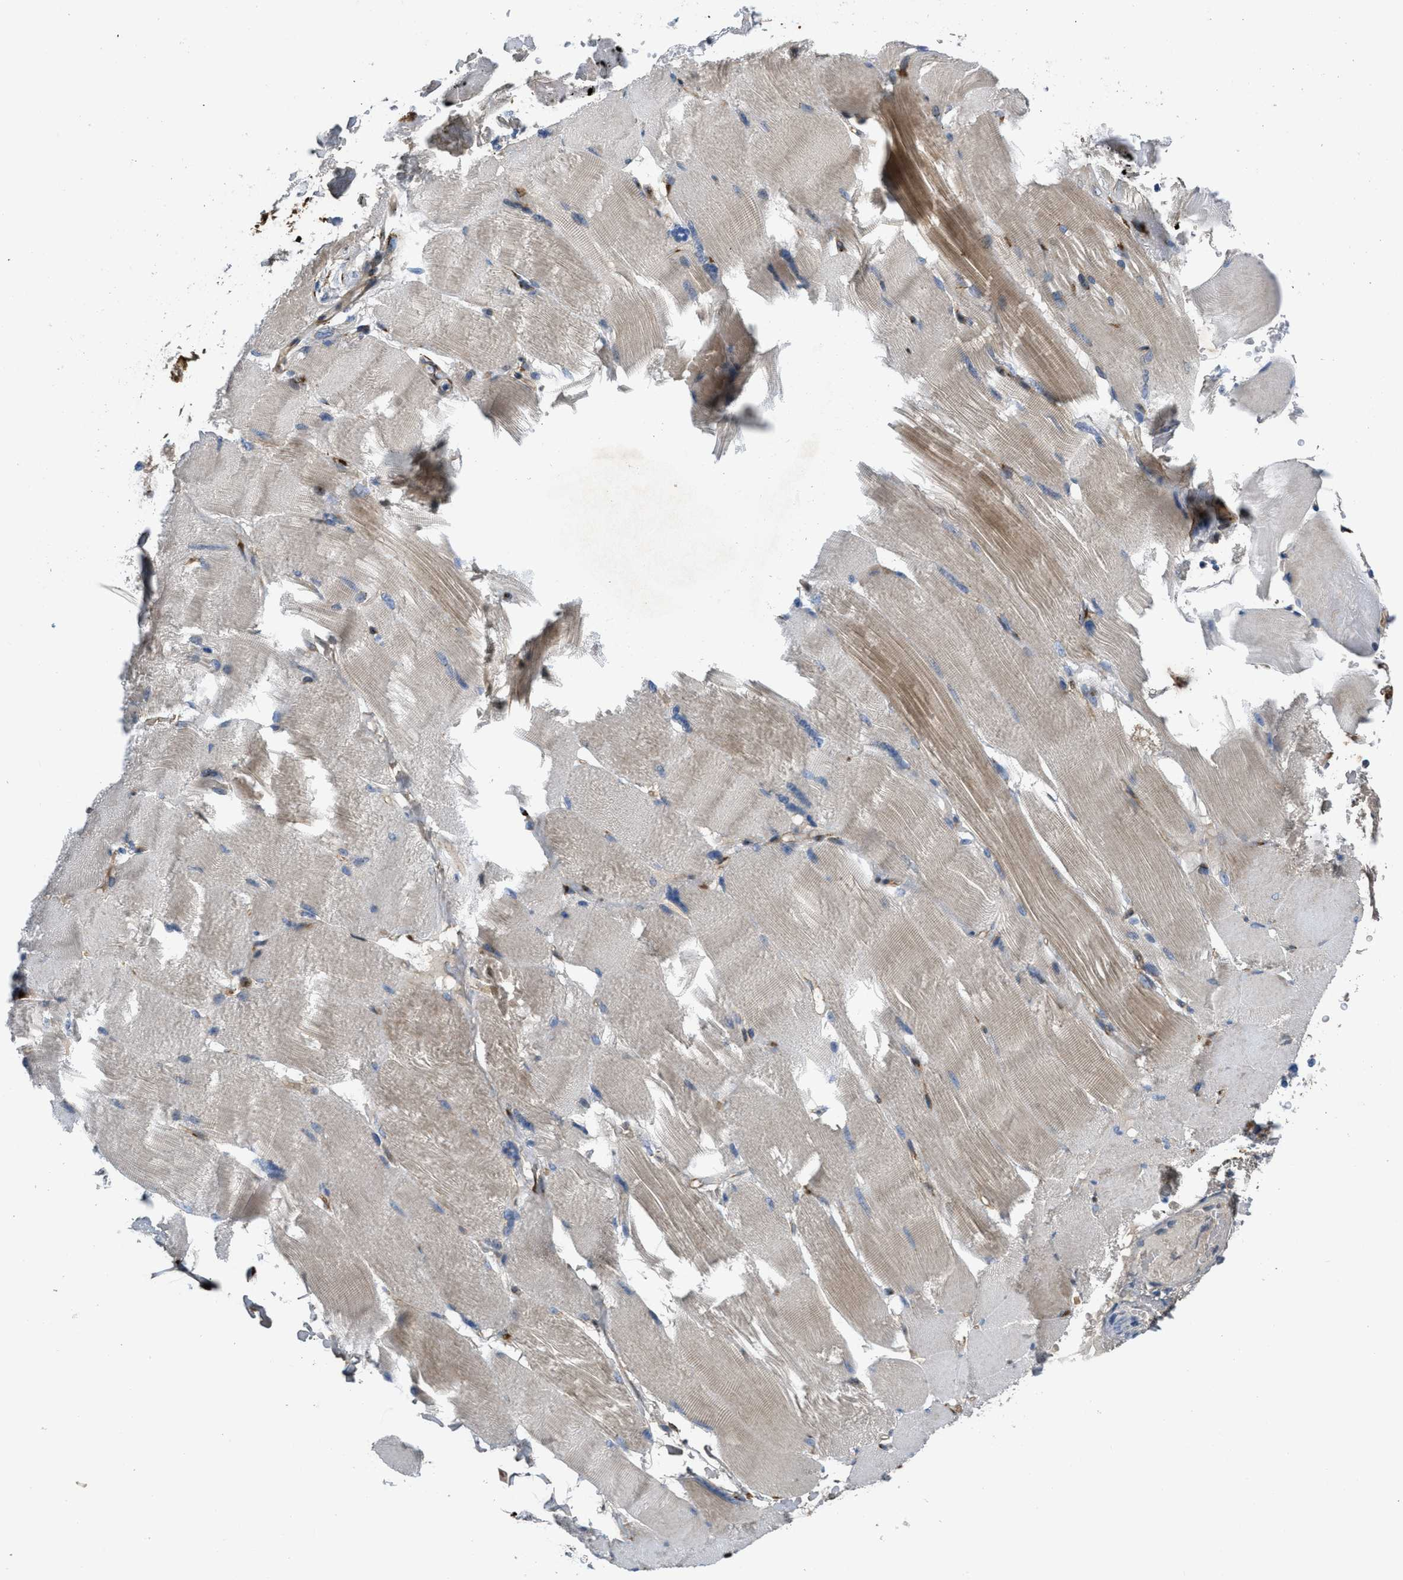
{"staining": {"intensity": "weak", "quantity": "25%-75%", "location": "cytoplasmic/membranous"}, "tissue": "skeletal muscle", "cell_type": "Myocytes", "image_type": "normal", "snomed": [{"axis": "morphology", "description": "Normal tissue, NOS"}, {"axis": "topography", "description": "Skin"}, {"axis": "topography", "description": "Skeletal muscle"}], "caption": "Weak cytoplasmic/membranous positivity for a protein is present in approximately 25%-75% of myocytes of unremarkable skeletal muscle using immunohistochemistry.", "gene": "ZNF70", "patient": {"sex": "male", "age": 83}}